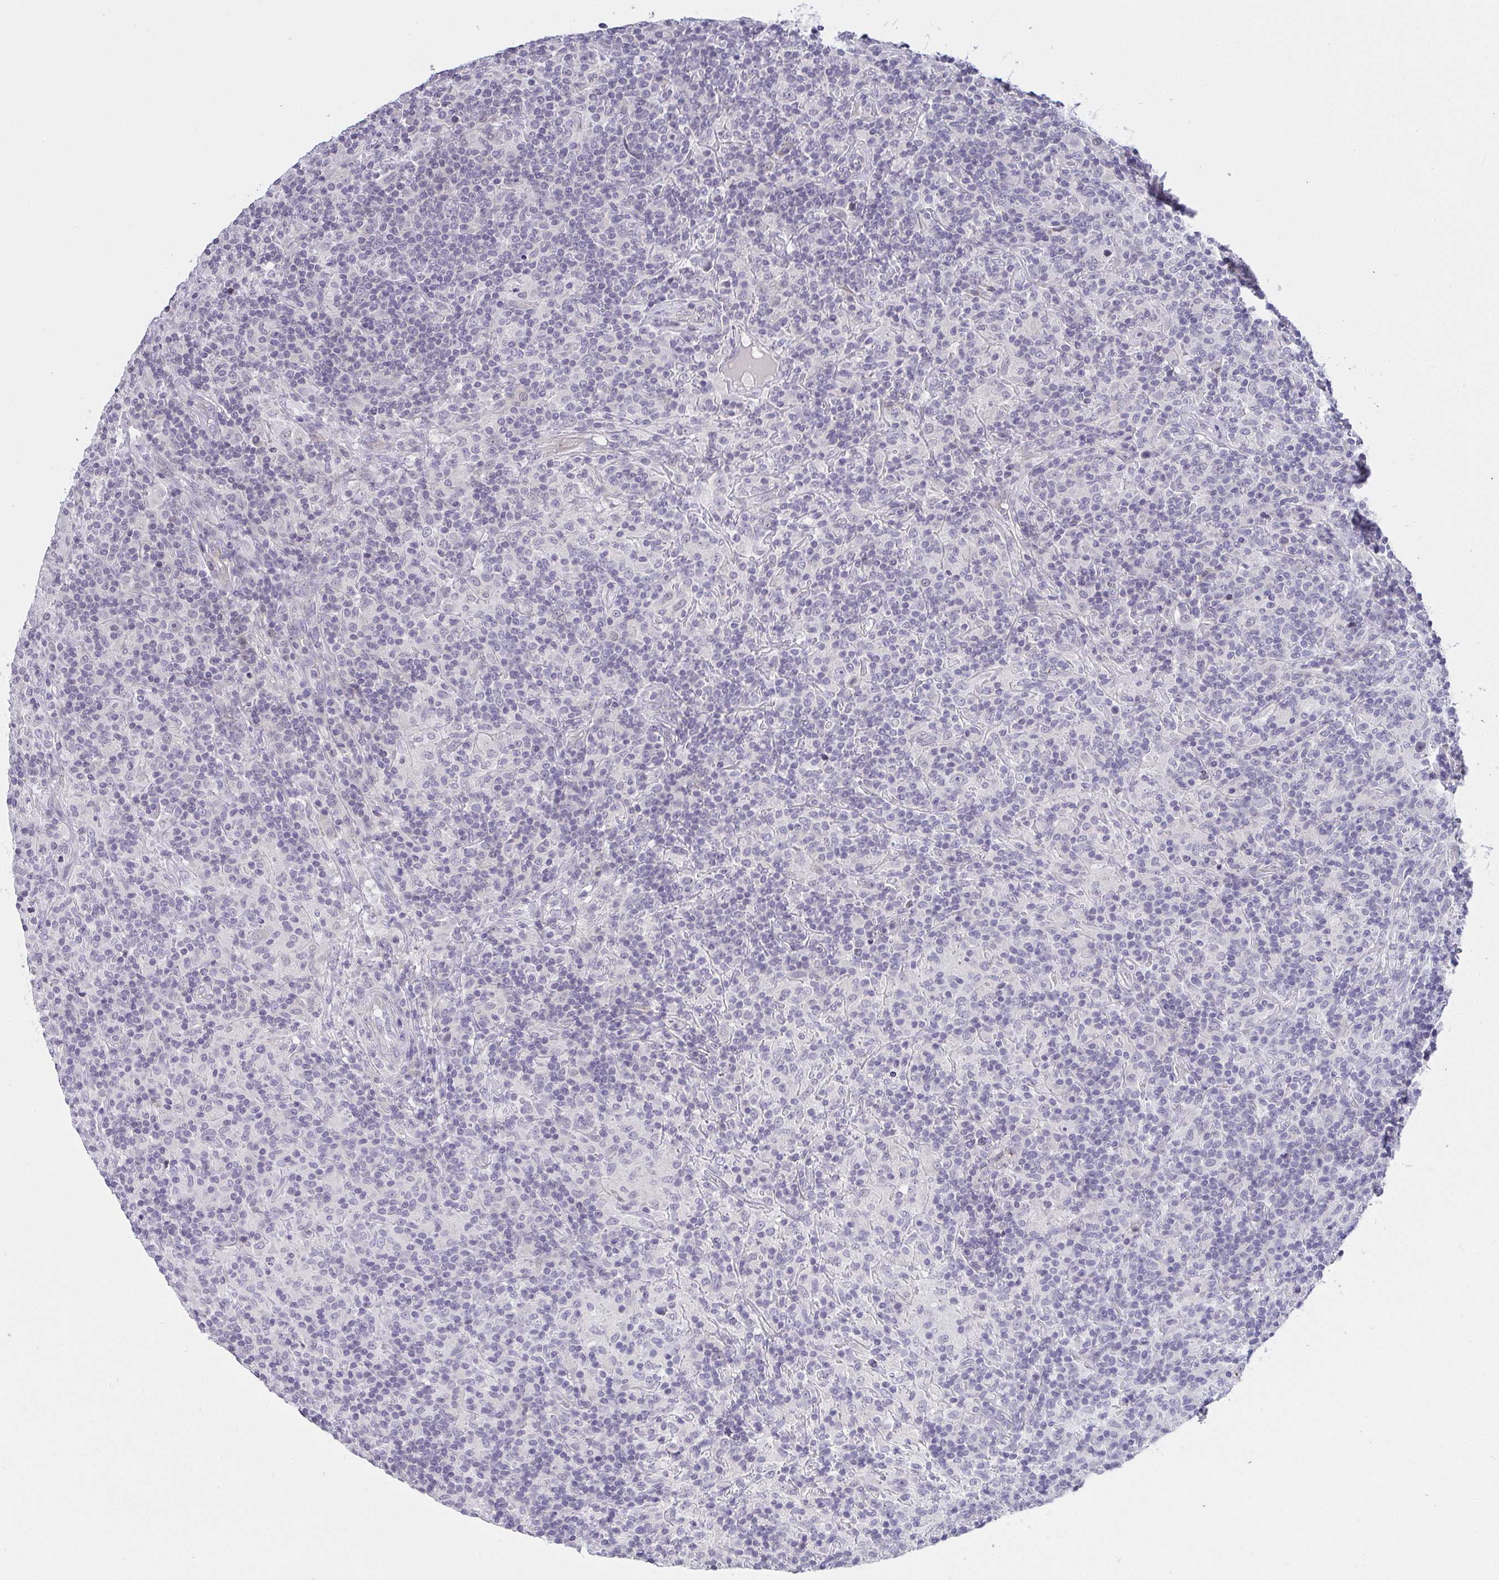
{"staining": {"intensity": "negative", "quantity": "none", "location": "none"}, "tissue": "lymphoma", "cell_type": "Tumor cells", "image_type": "cancer", "snomed": [{"axis": "morphology", "description": "Hodgkin's disease, NOS"}, {"axis": "topography", "description": "Lymph node"}], "caption": "Immunohistochemistry (IHC) histopathology image of neoplastic tissue: human Hodgkin's disease stained with DAB (3,3'-diaminobenzidine) shows no significant protein staining in tumor cells.", "gene": "CACNA1S", "patient": {"sex": "male", "age": 70}}